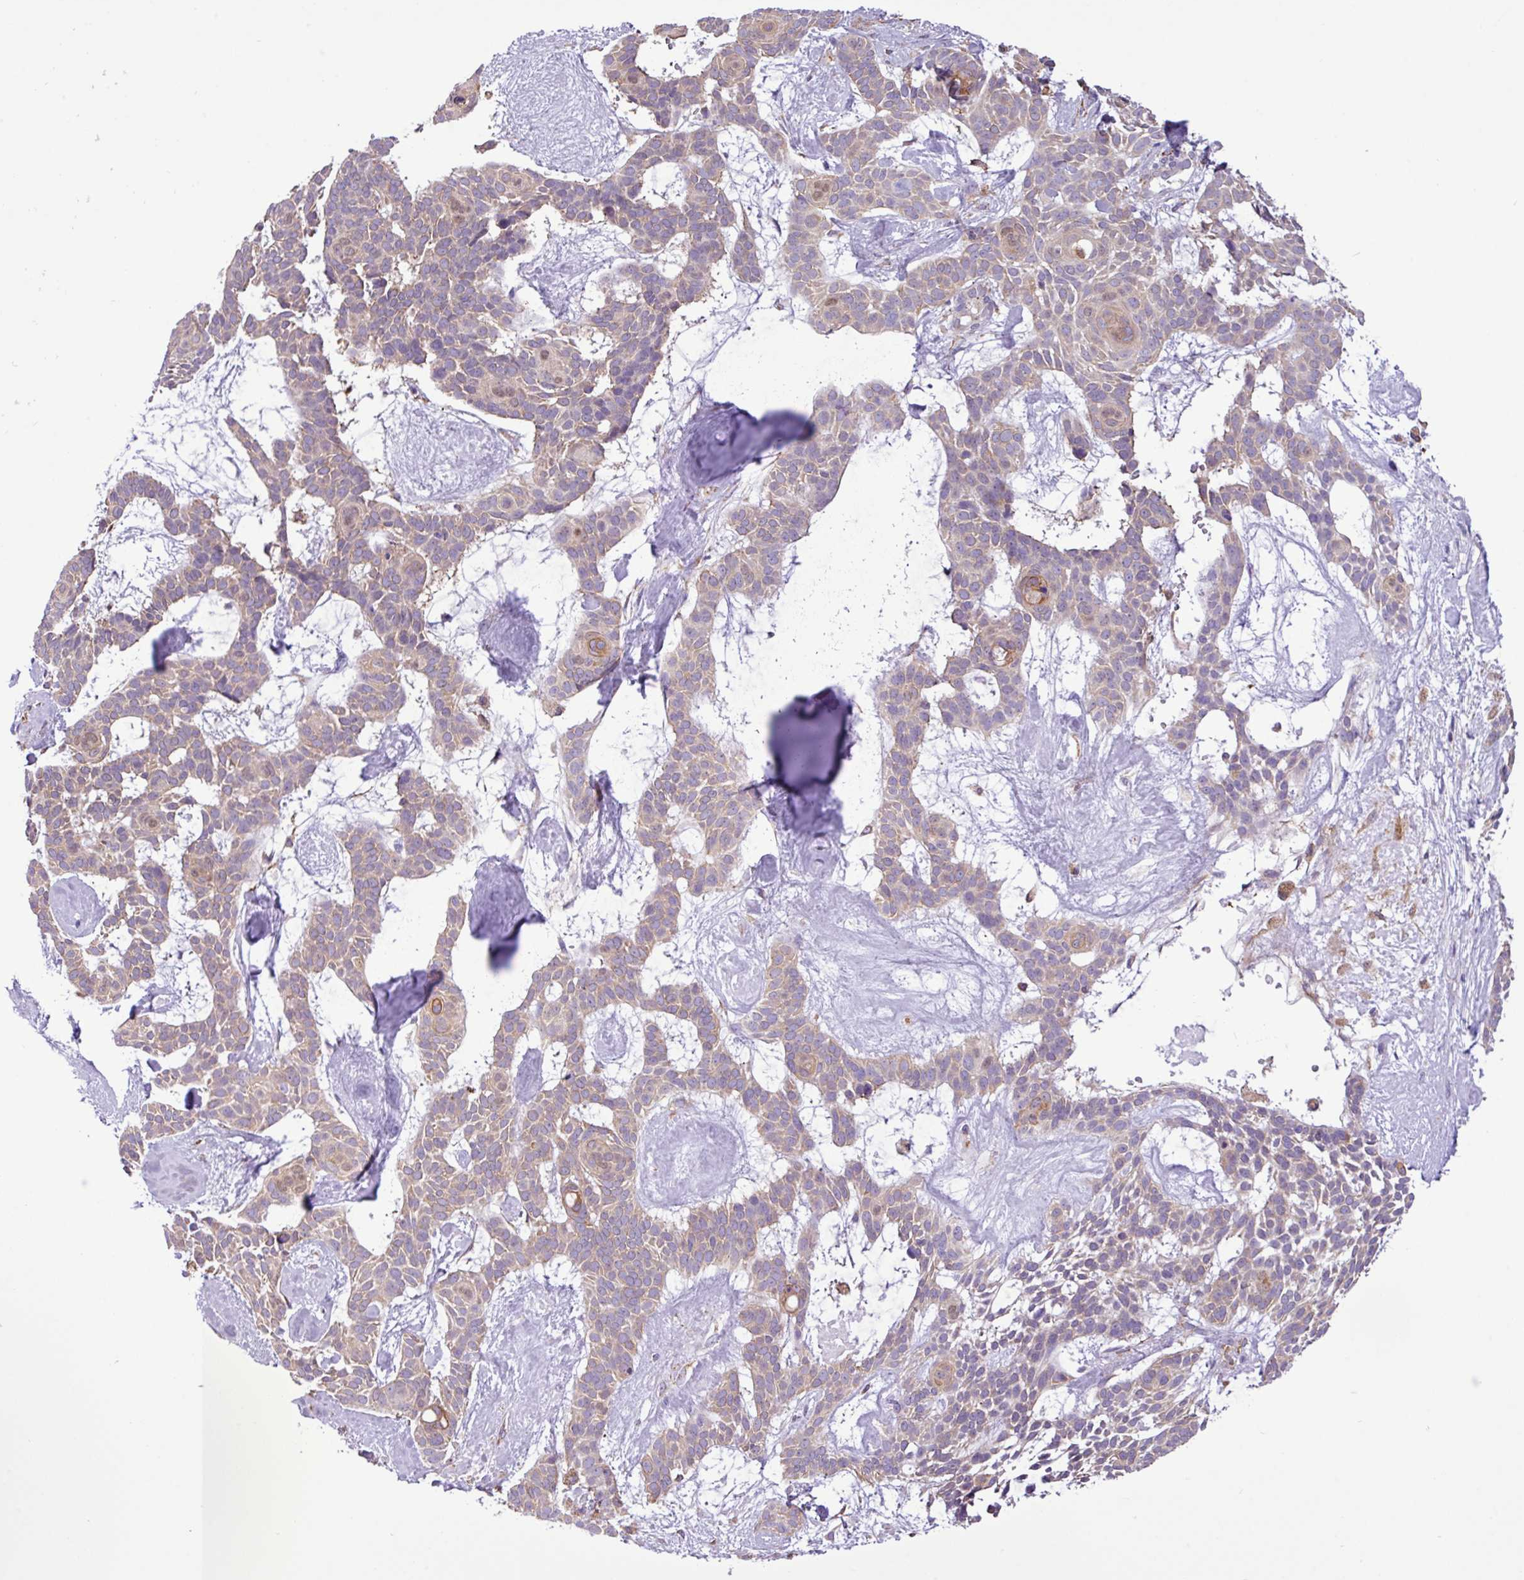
{"staining": {"intensity": "weak", "quantity": "25%-75%", "location": "cytoplasmic/membranous"}, "tissue": "skin cancer", "cell_type": "Tumor cells", "image_type": "cancer", "snomed": [{"axis": "morphology", "description": "Basal cell carcinoma"}, {"axis": "topography", "description": "Skin"}], "caption": "The immunohistochemical stain highlights weak cytoplasmic/membranous expression in tumor cells of skin basal cell carcinoma tissue.", "gene": "ZSCAN5A", "patient": {"sex": "male", "age": 61}}